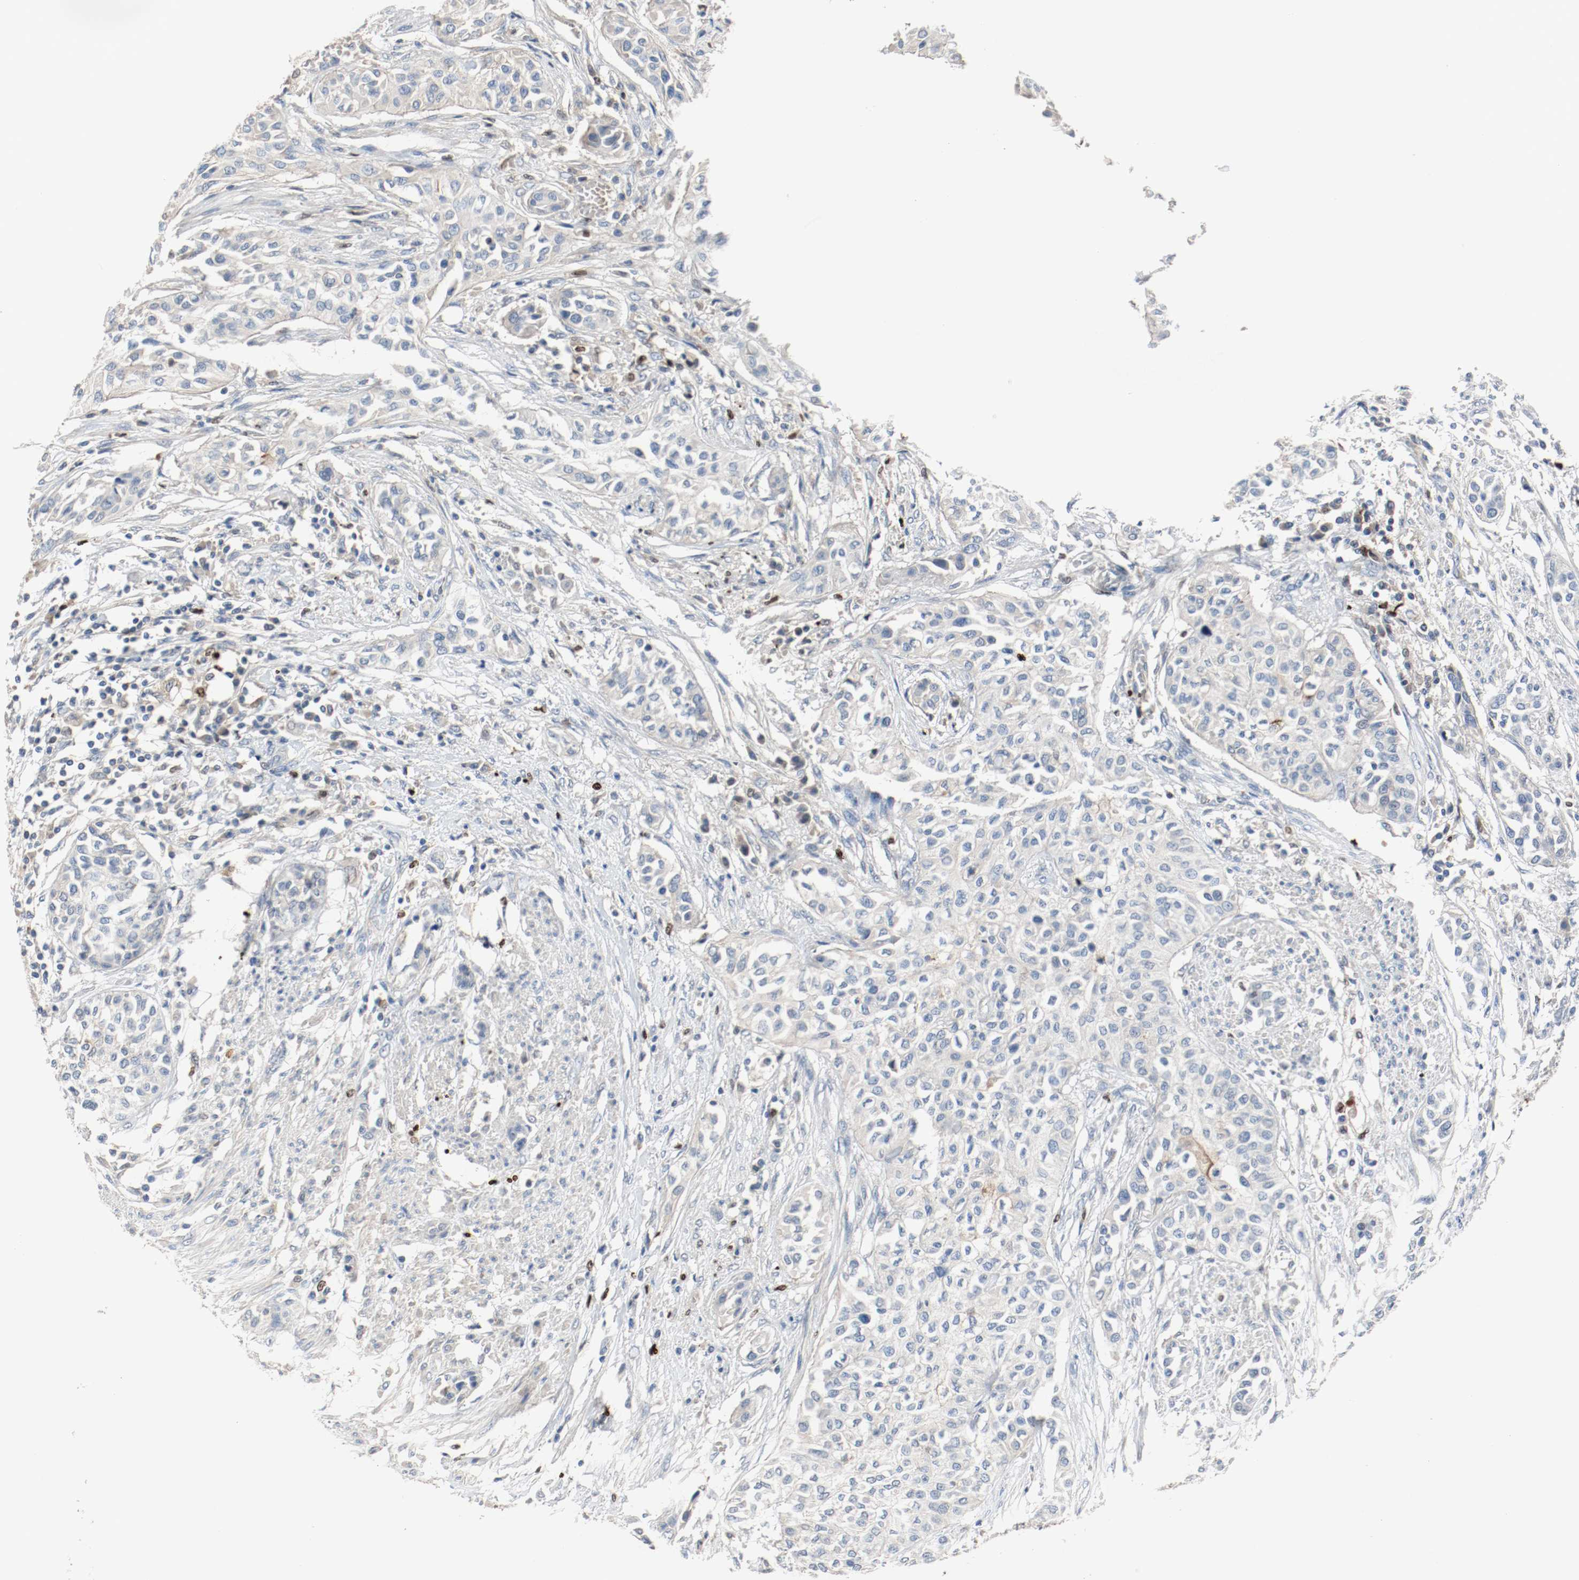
{"staining": {"intensity": "negative", "quantity": "none", "location": "none"}, "tissue": "urothelial cancer", "cell_type": "Tumor cells", "image_type": "cancer", "snomed": [{"axis": "morphology", "description": "Urothelial carcinoma, High grade"}, {"axis": "topography", "description": "Urinary bladder"}], "caption": "This is an immunohistochemistry (IHC) micrograph of human urothelial cancer. There is no positivity in tumor cells.", "gene": "BLK", "patient": {"sex": "male", "age": 74}}